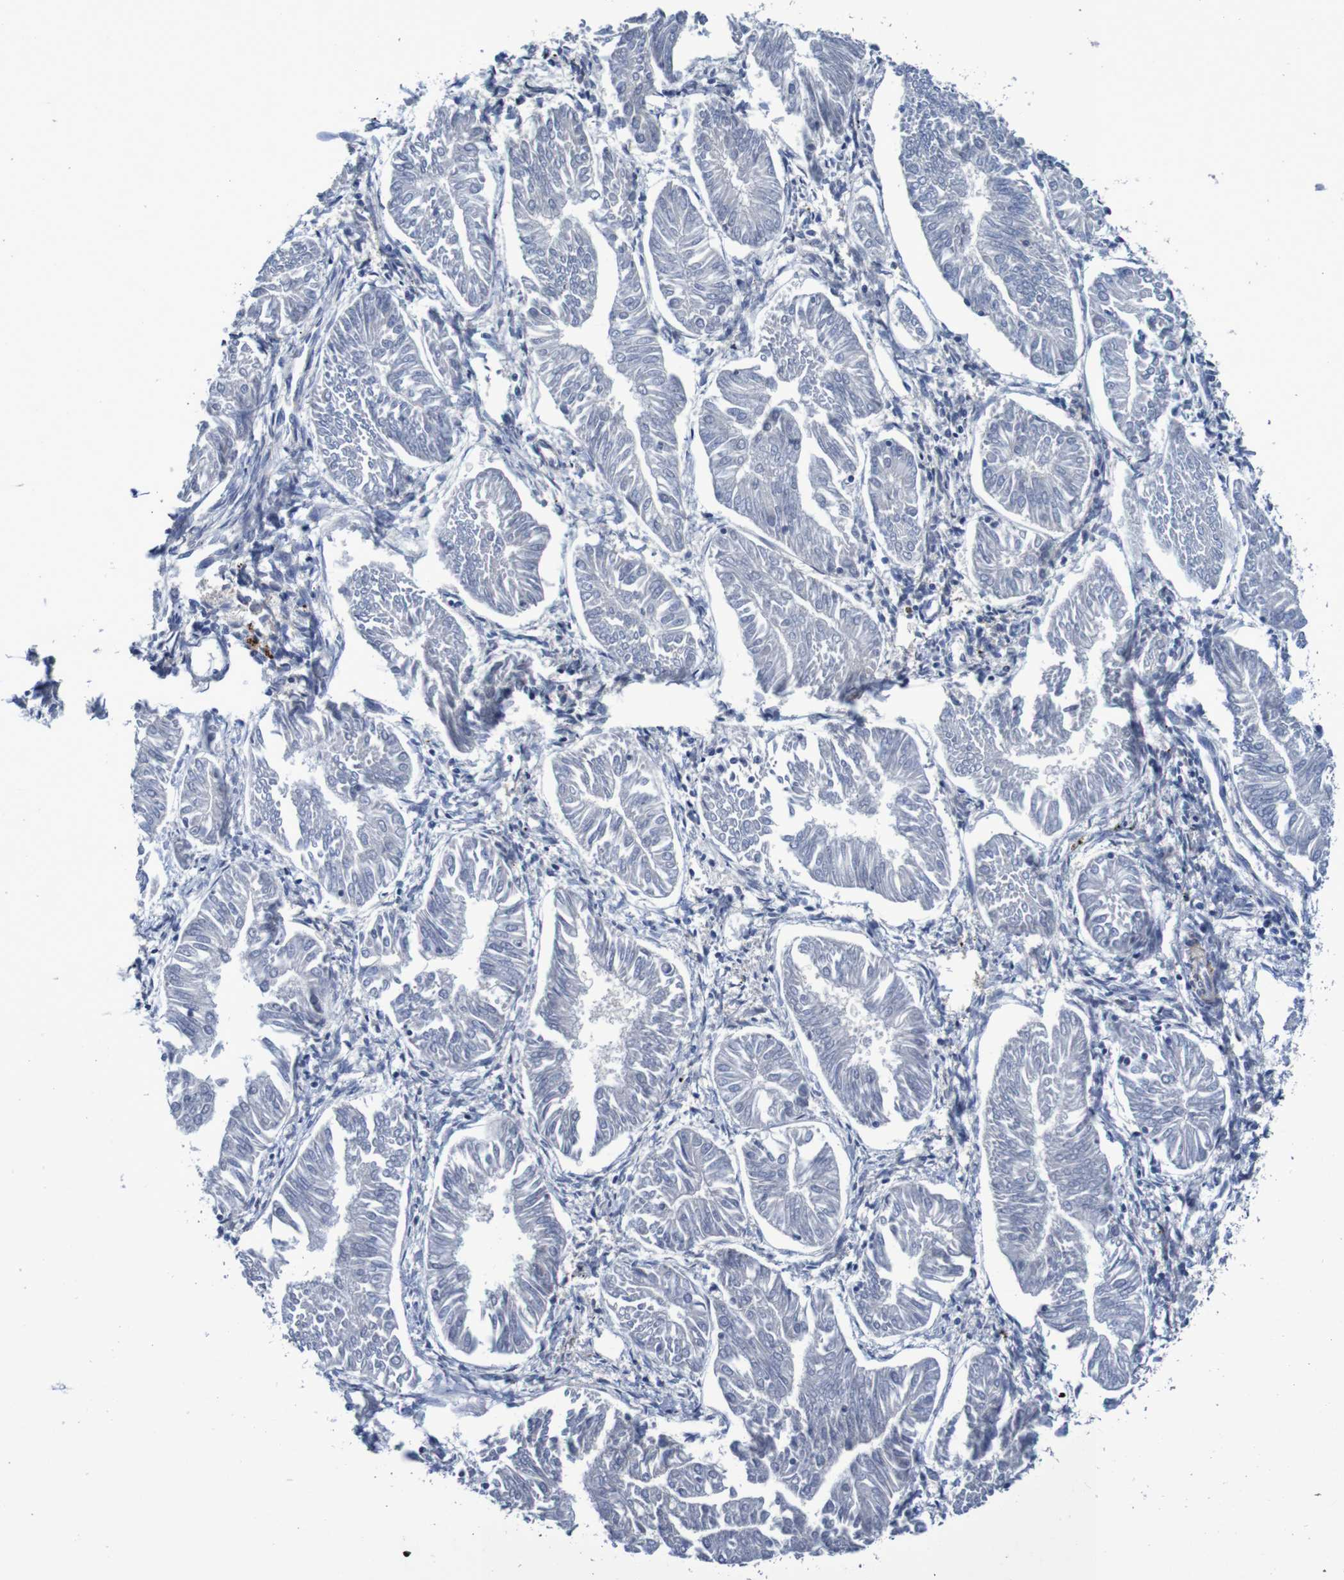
{"staining": {"intensity": "negative", "quantity": "none", "location": "none"}, "tissue": "endometrial cancer", "cell_type": "Tumor cells", "image_type": "cancer", "snomed": [{"axis": "morphology", "description": "Adenocarcinoma, NOS"}, {"axis": "topography", "description": "Endometrium"}], "caption": "The immunohistochemistry (IHC) micrograph has no significant staining in tumor cells of adenocarcinoma (endometrial) tissue.", "gene": "CPED1", "patient": {"sex": "female", "age": 53}}